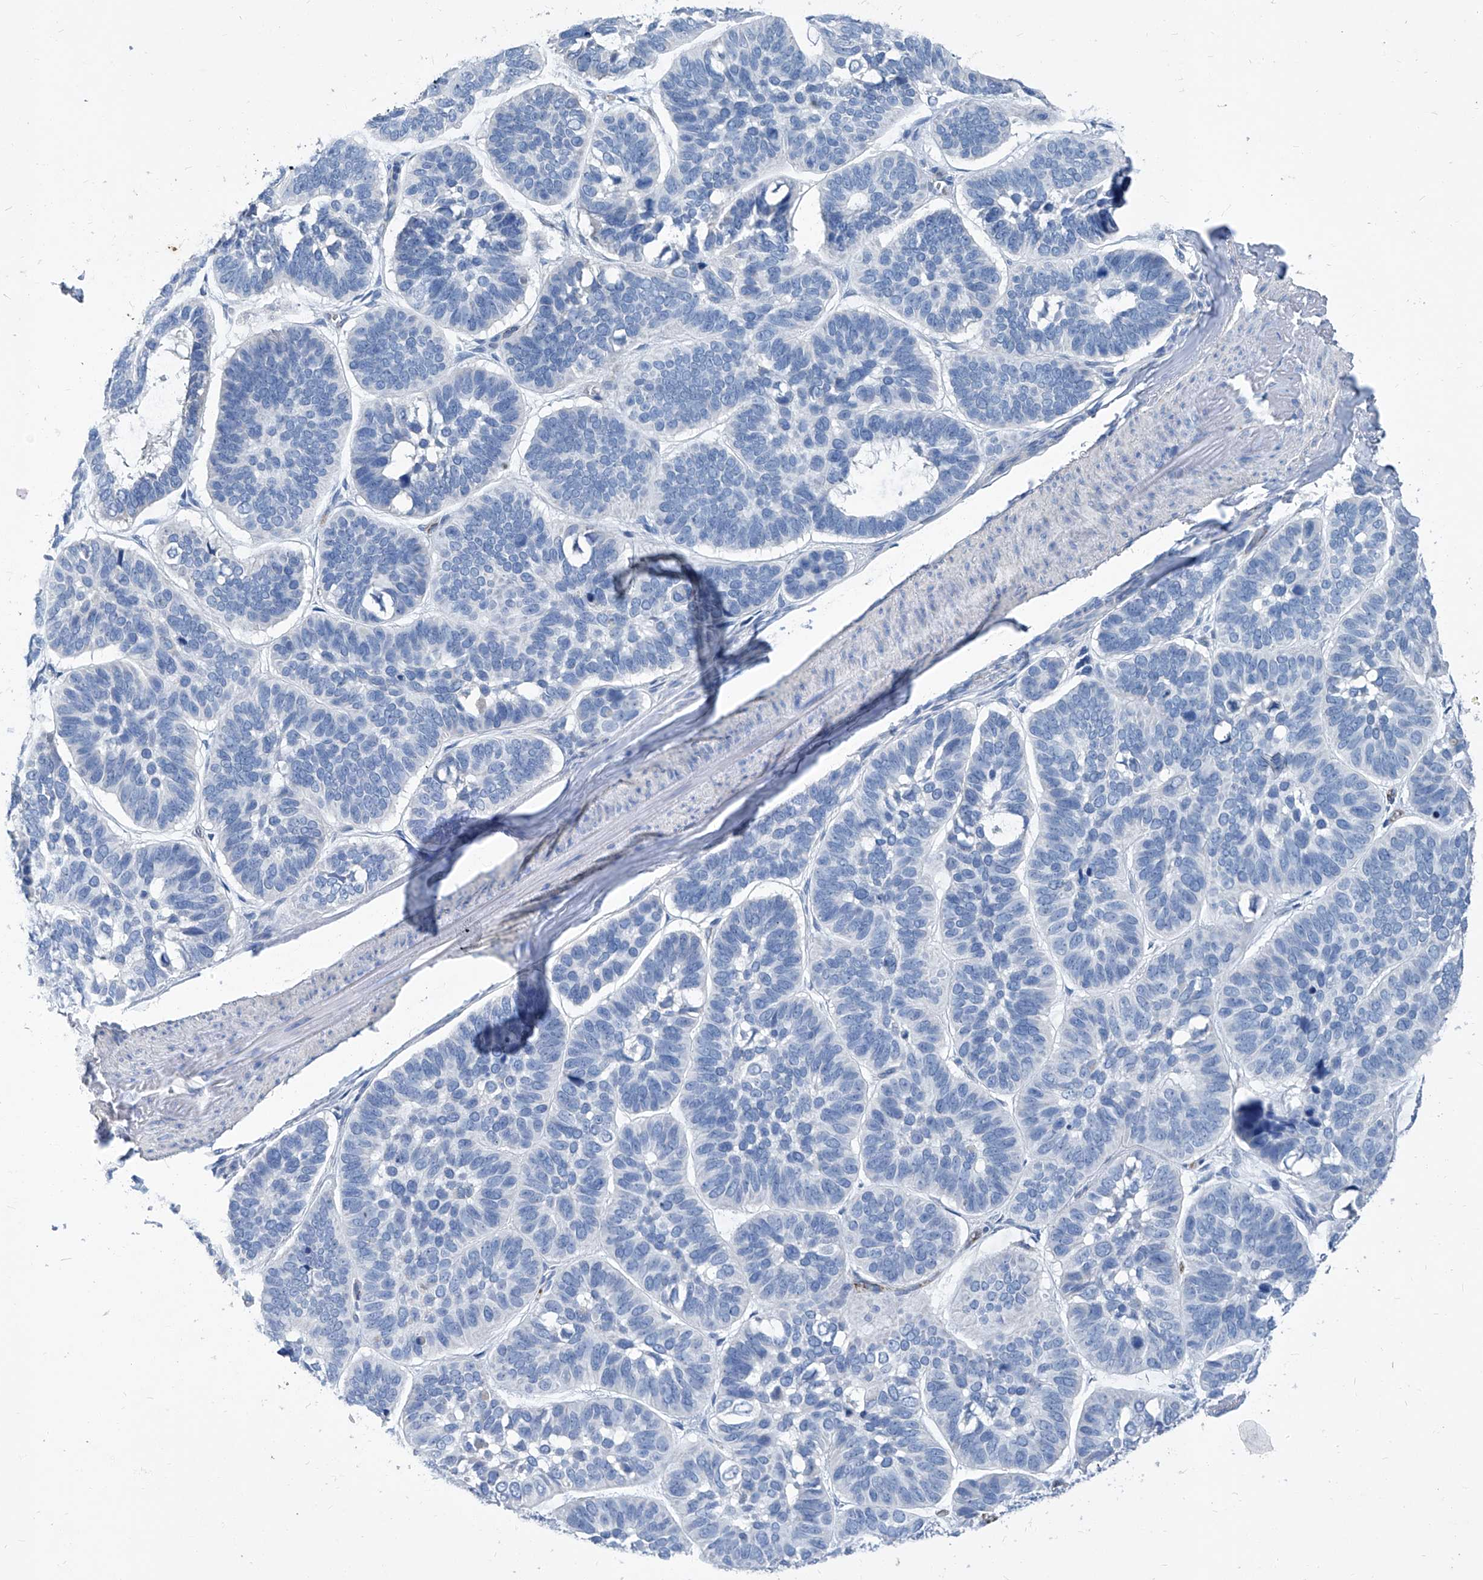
{"staining": {"intensity": "negative", "quantity": "none", "location": "none"}, "tissue": "skin cancer", "cell_type": "Tumor cells", "image_type": "cancer", "snomed": [{"axis": "morphology", "description": "Basal cell carcinoma"}, {"axis": "topography", "description": "Skin"}], "caption": "The immunohistochemistry (IHC) micrograph has no significant staining in tumor cells of skin cancer (basal cell carcinoma) tissue.", "gene": "MTARC1", "patient": {"sex": "male", "age": 62}}